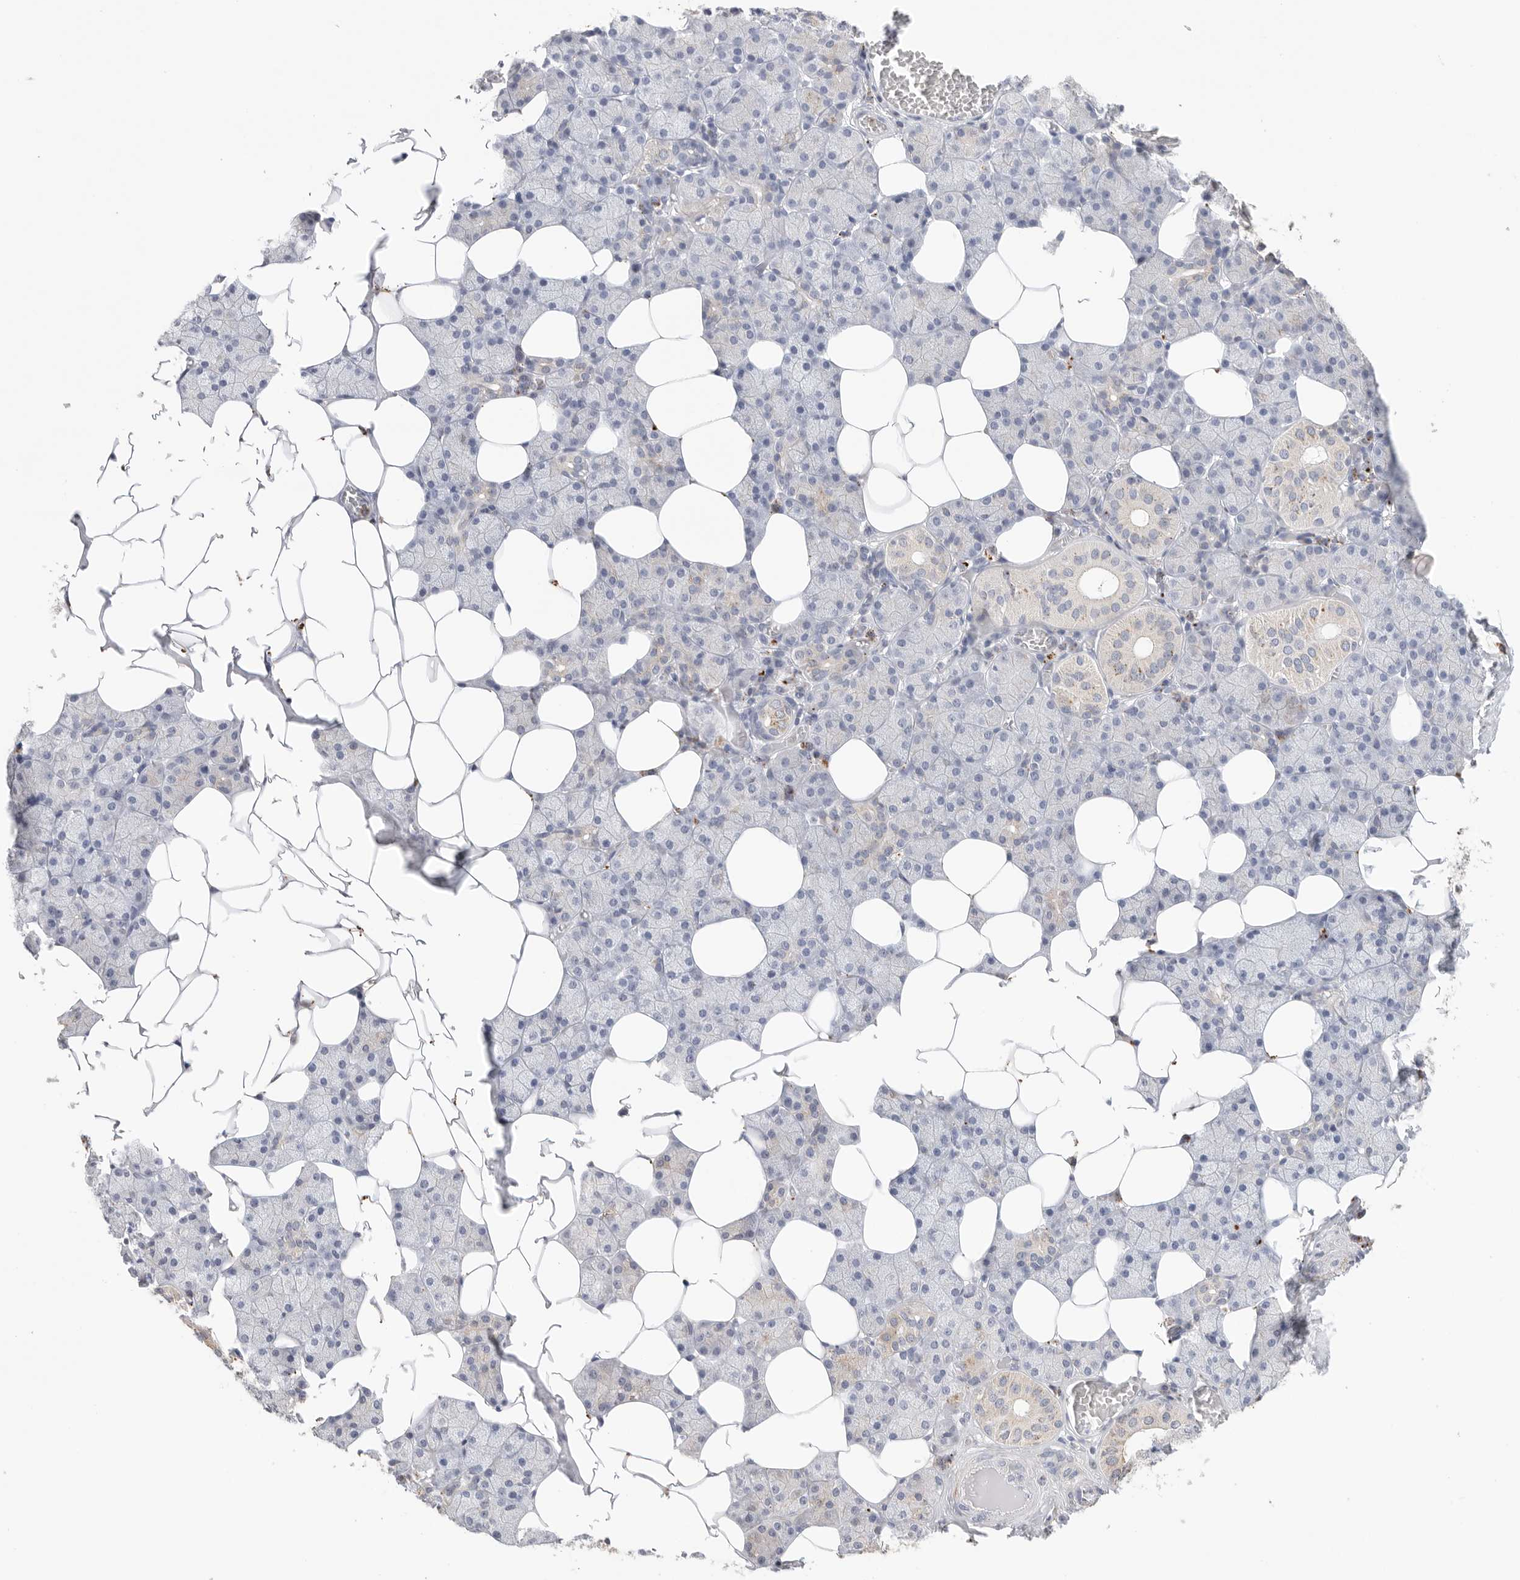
{"staining": {"intensity": "moderate", "quantity": "<25%", "location": "cytoplasmic/membranous"}, "tissue": "salivary gland", "cell_type": "Glandular cells", "image_type": "normal", "snomed": [{"axis": "morphology", "description": "Normal tissue, NOS"}, {"axis": "topography", "description": "Salivary gland"}], "caption": "The micrograph reveals immunohistochemical staining of unremarkable salivary gland. There is moderate cytoplasmic/membranous positivity is identified in approximately <25% of glandular cells. The staining was performed using DAB to visualize the protein expression in brown, while the nuclei were stained in blue with hematoxylin (Magnification: 20x).", "gene": "GGH", "patient": {"sex": "female", "age": 33}}